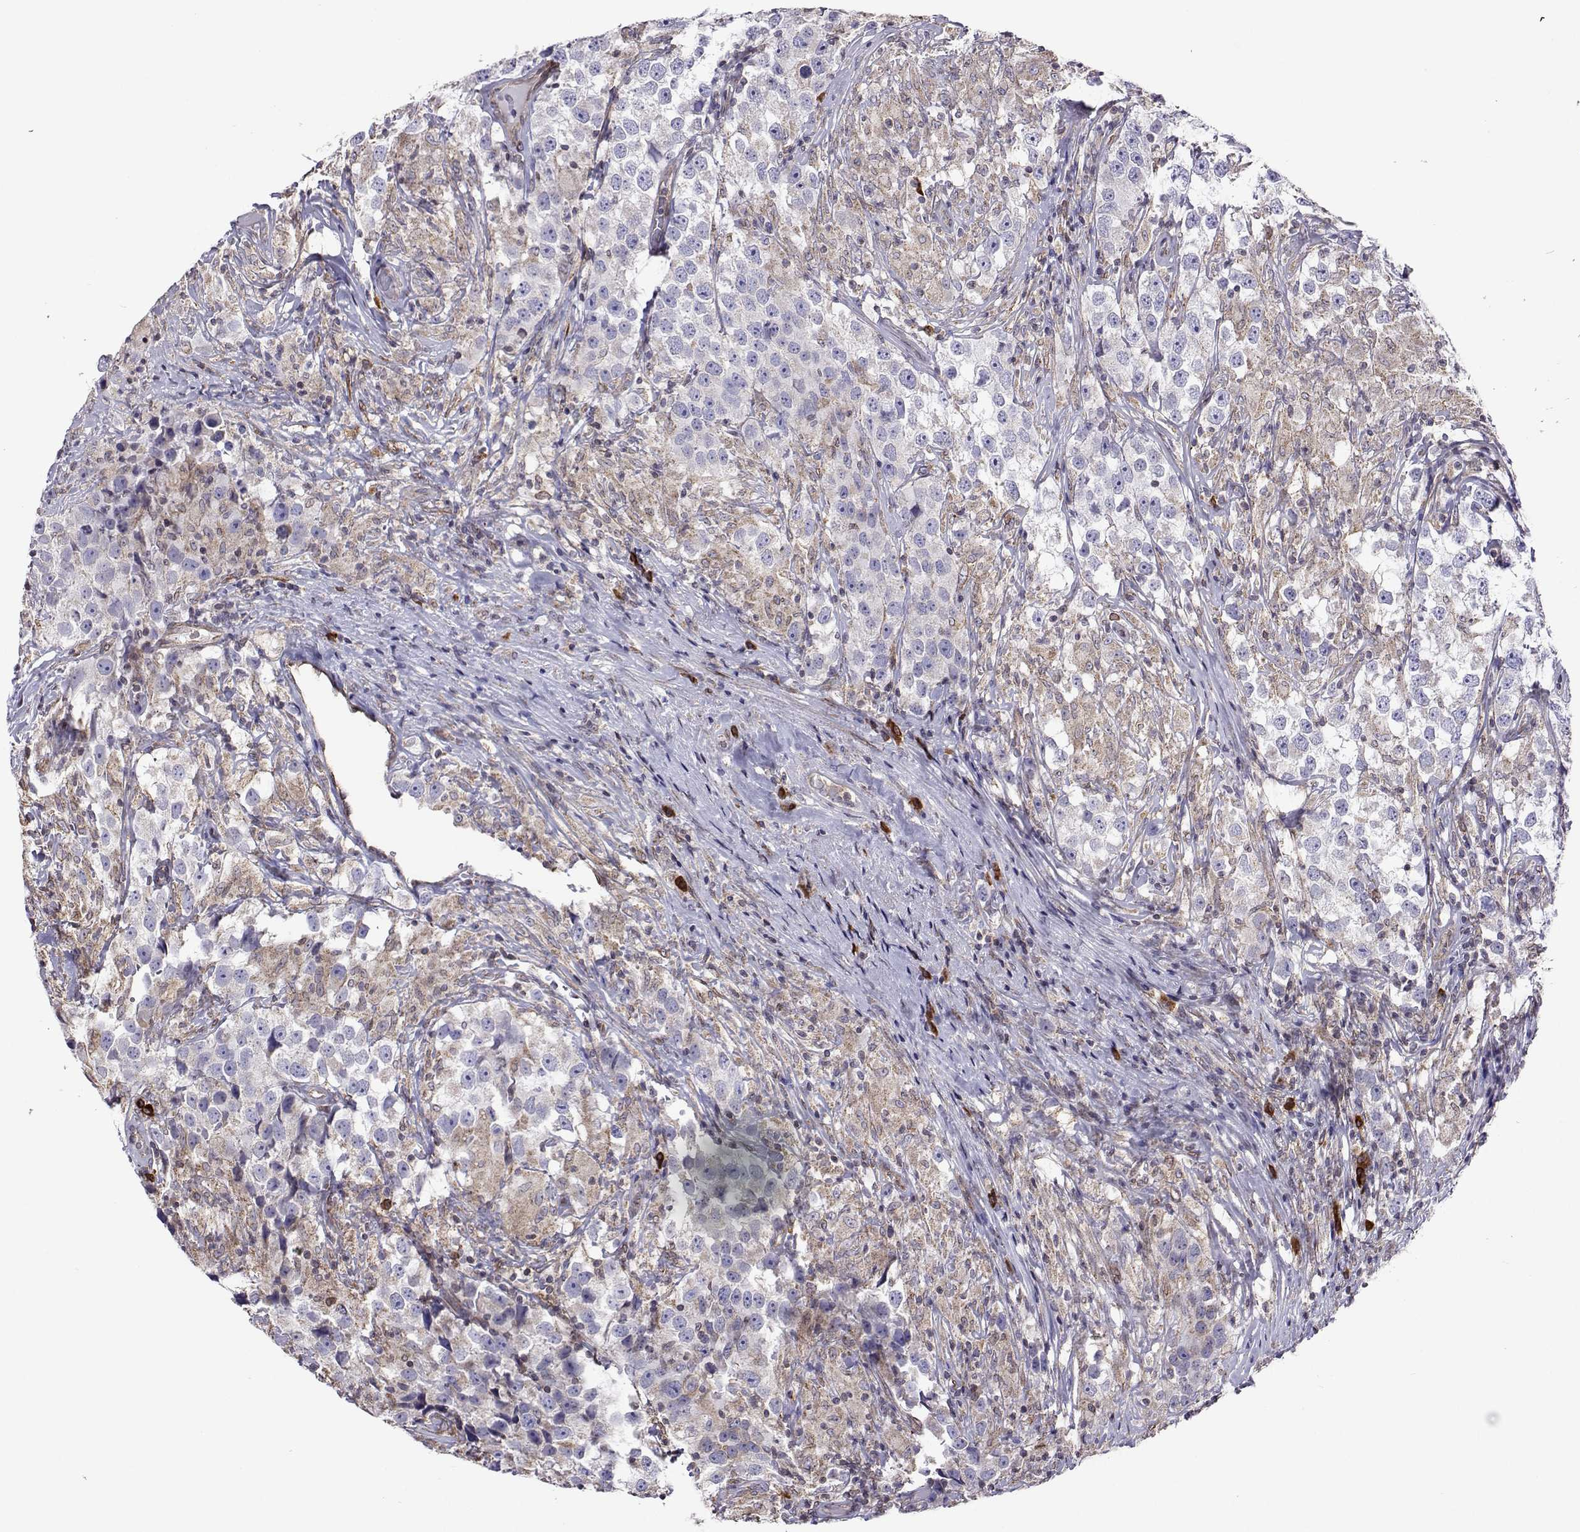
{"staining": {"intensity": "negative", "quantity": "none", "location": "none"}, "tissue": "testis cancer", "cell_type": "Tumor cells", "image_type": "cancer", "snomed": [{"axis": "morphology", "description": "Seminoma, NOS"}, {"axis": "topography", "description": "Testis"}], "caption": "A high-resolution photomicrograph shows immunohistochemistry (IHC) staining of testis cancer (seminoma), which displays no significant expression in tumor cells.", "gene": "PGRMC2", "patient": {"sex": "male", "age": 46}}